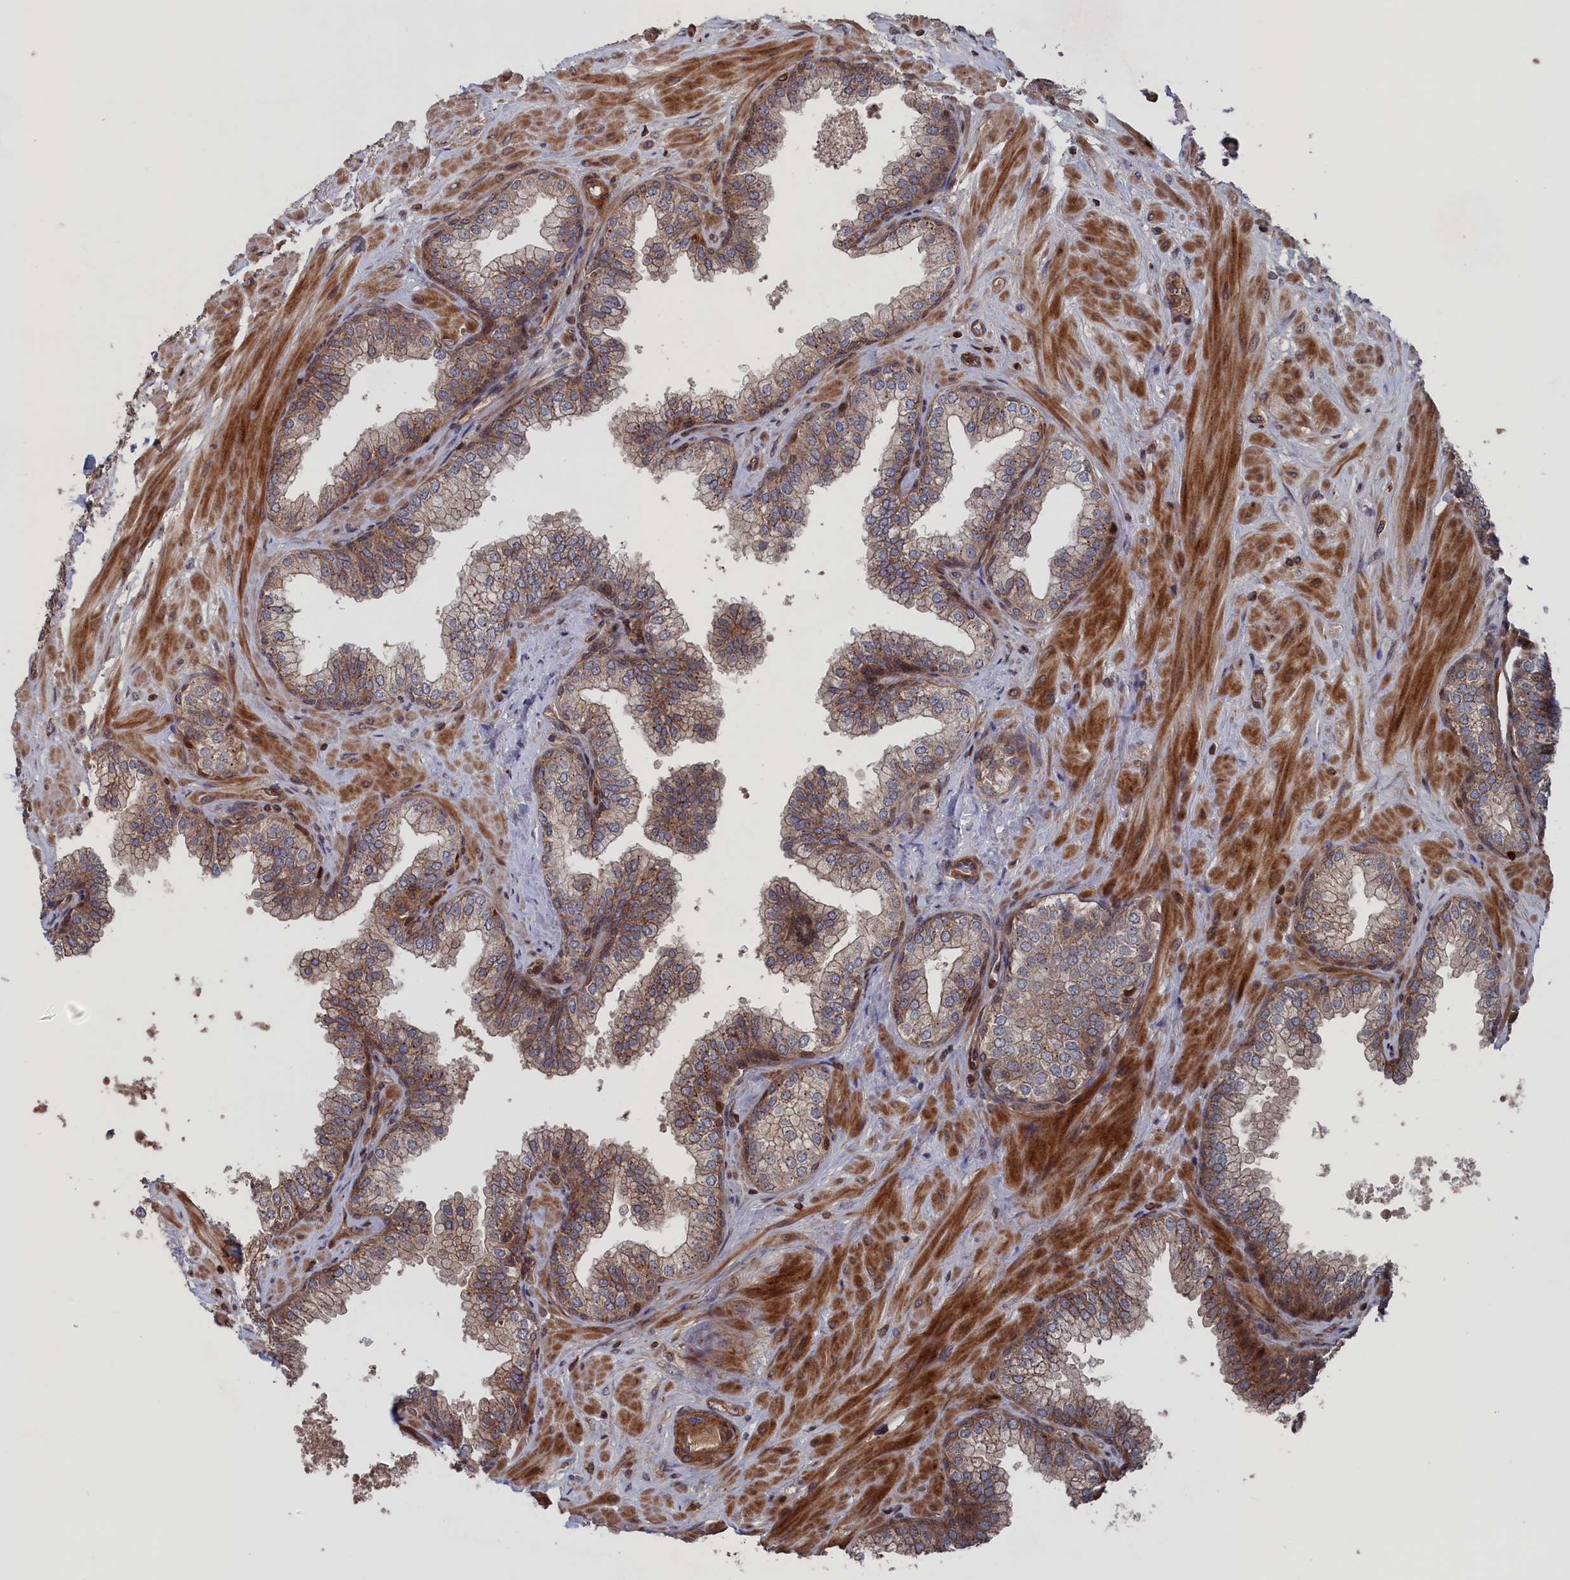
{"staining": {"intensity": "moderate", "quantity": "25%-75%", "location": "cytoplasmic/membranous"}, "tissue": "prostate", "cell_type": "Glandular cells", "image_type": "normal", "snomed": [{"axis": "morphology", "description": "Normal tissue, NOS"}, {"axis": "topography", "description": "Prostate"}], "caption": "Immunohistochemistry (IHC) (DAB (3,3'-diaminobenzidine)) staining of benign human prostate displays moderate cytoplasmic/membranous protein expression in approximately 25%-75% of glandular cells. Ihc stains the protein of interest in brown and the nuclei are stained blue.", "gene": "PLA2G15", "patient": {"sex": "male", "age": 60}}